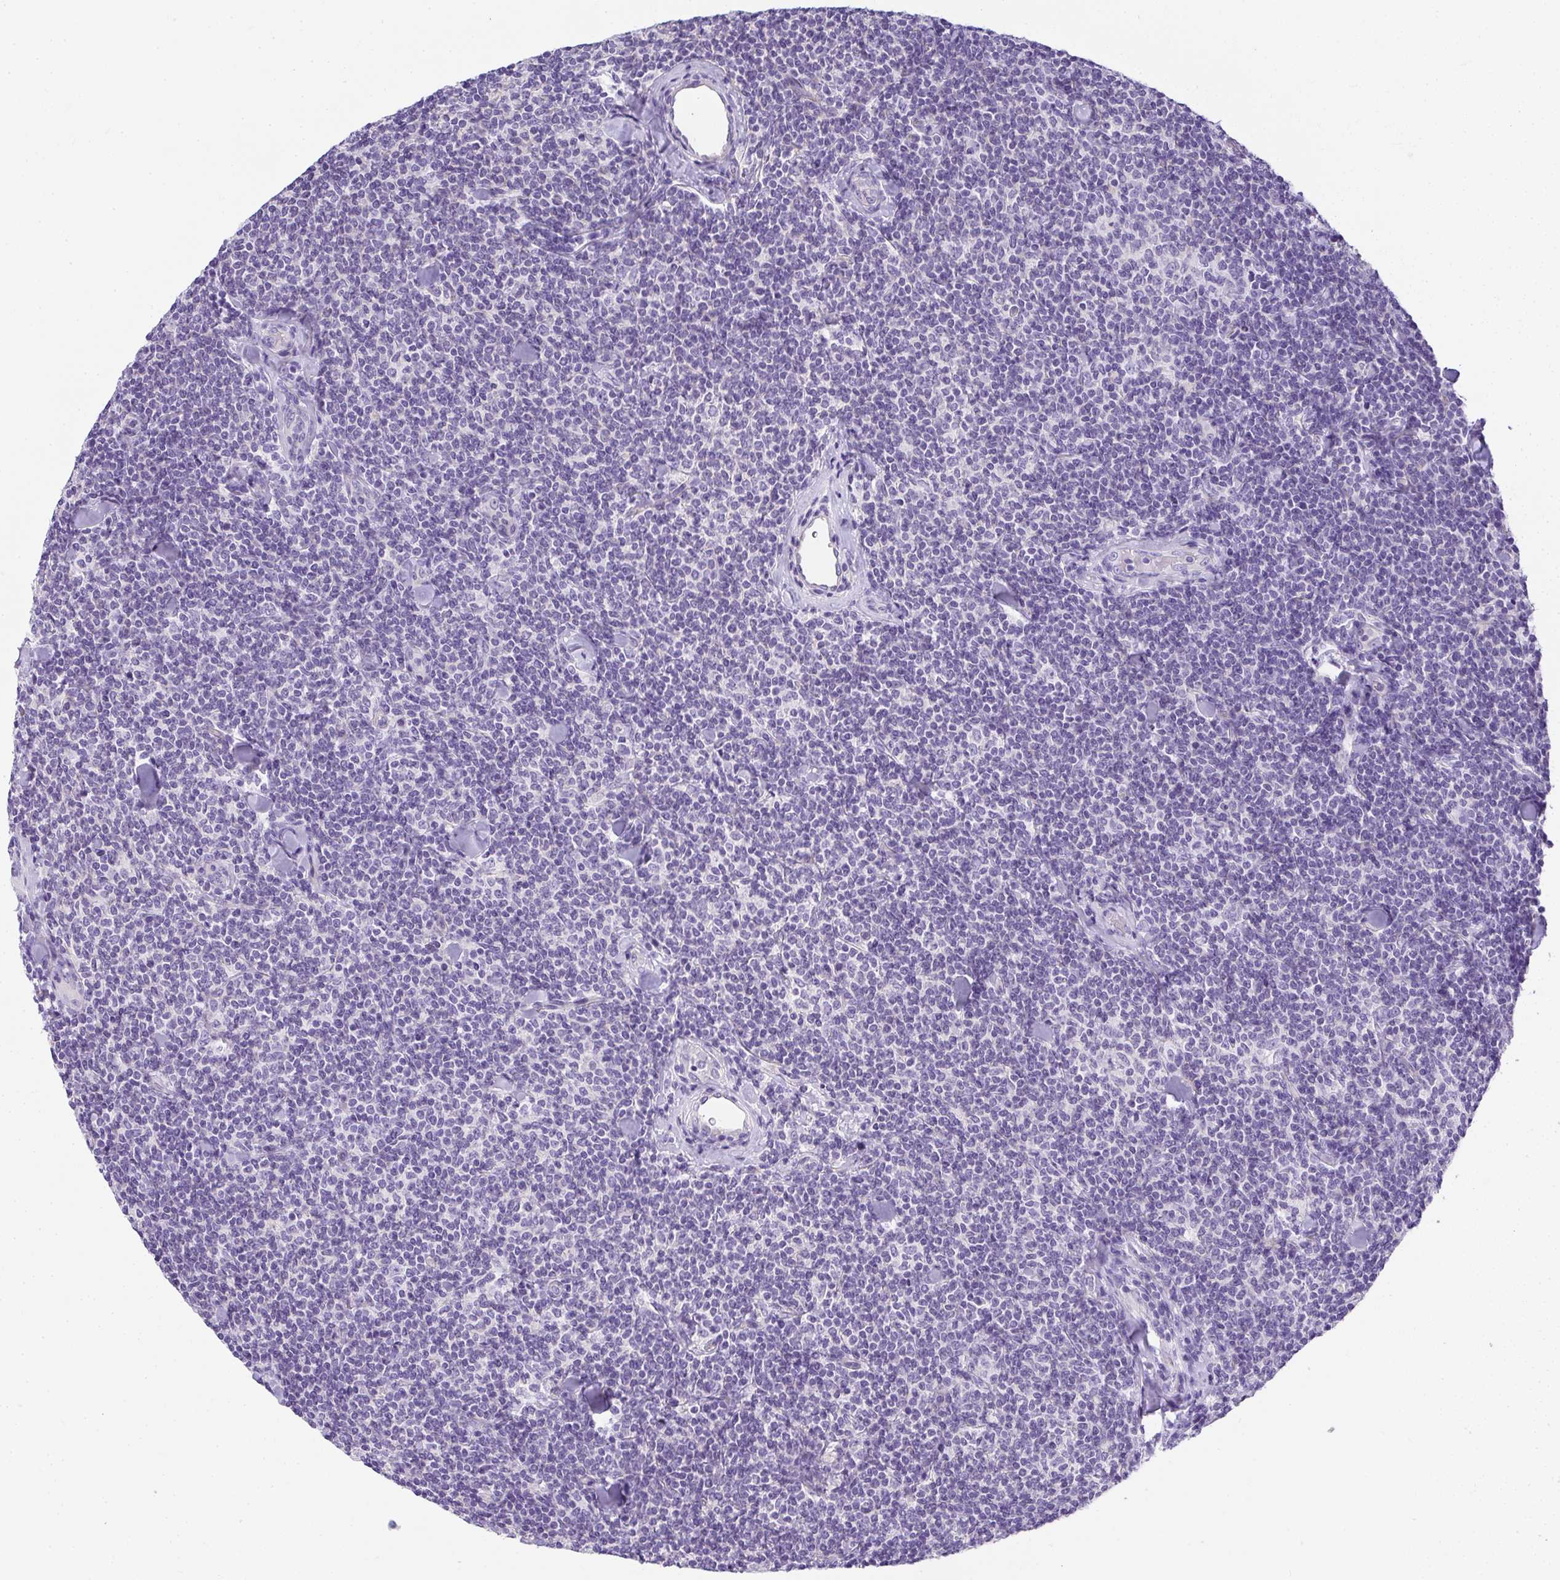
{"staining": {"intensity": "negative", "quantity": "none", "location": "none"}, "tissue": "lymphoma", "cell_type": "Tumor cells", "image_type": "cancer", "snomed": [{"axis": "morphology", "description": "Malignant lymphoma, non-Hodgkin's type, Low grade"}, {"axis": "topography", "description": "Lymph node"}], "caption": "Tumor cells are negative for protein expression in human low-grade malignant lymphoma, non-Hodgkin's type.", "gene": "PLPPR3", "patient": {"sex": "female", "age": 56}}